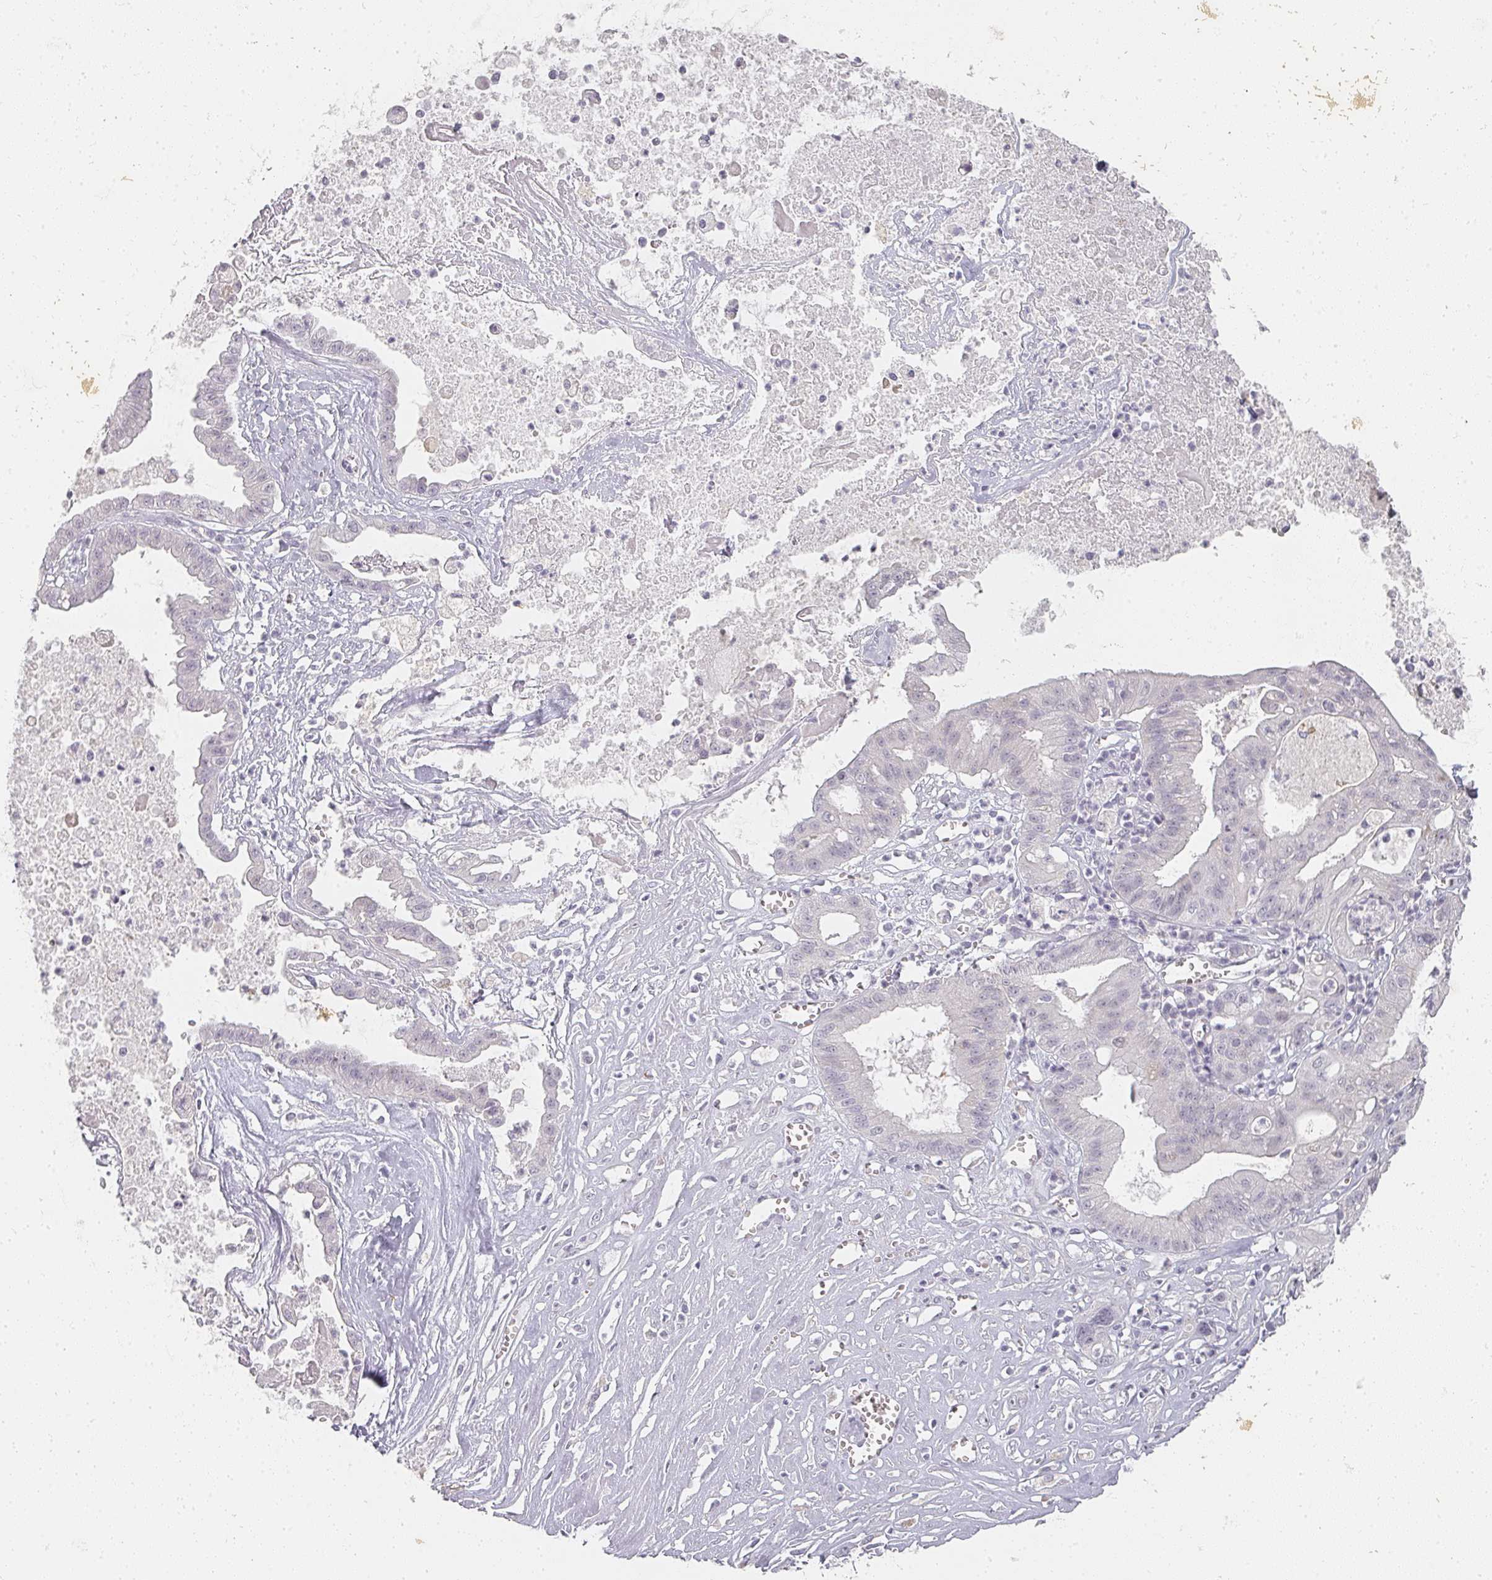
{"staining": {"intensity": "negative", "quantity": "none", "location": "none"}, "tissue": "ovarian cancer", "cell_type": "Tumor cells", "image_type": "cancer", "snomed": [{"axis": "morphology", "description": "Cystadenocarcinoma, mucinous, NOS"}, {"axis": "topography", "description": "Ovary"}], "caption": "Tumor cells show no significant protein staining in ovarian cancer (mucinous cystadenocarcinoma).", "gene": "SHISA2", "patient": {"sex": "female", "age": 70}}